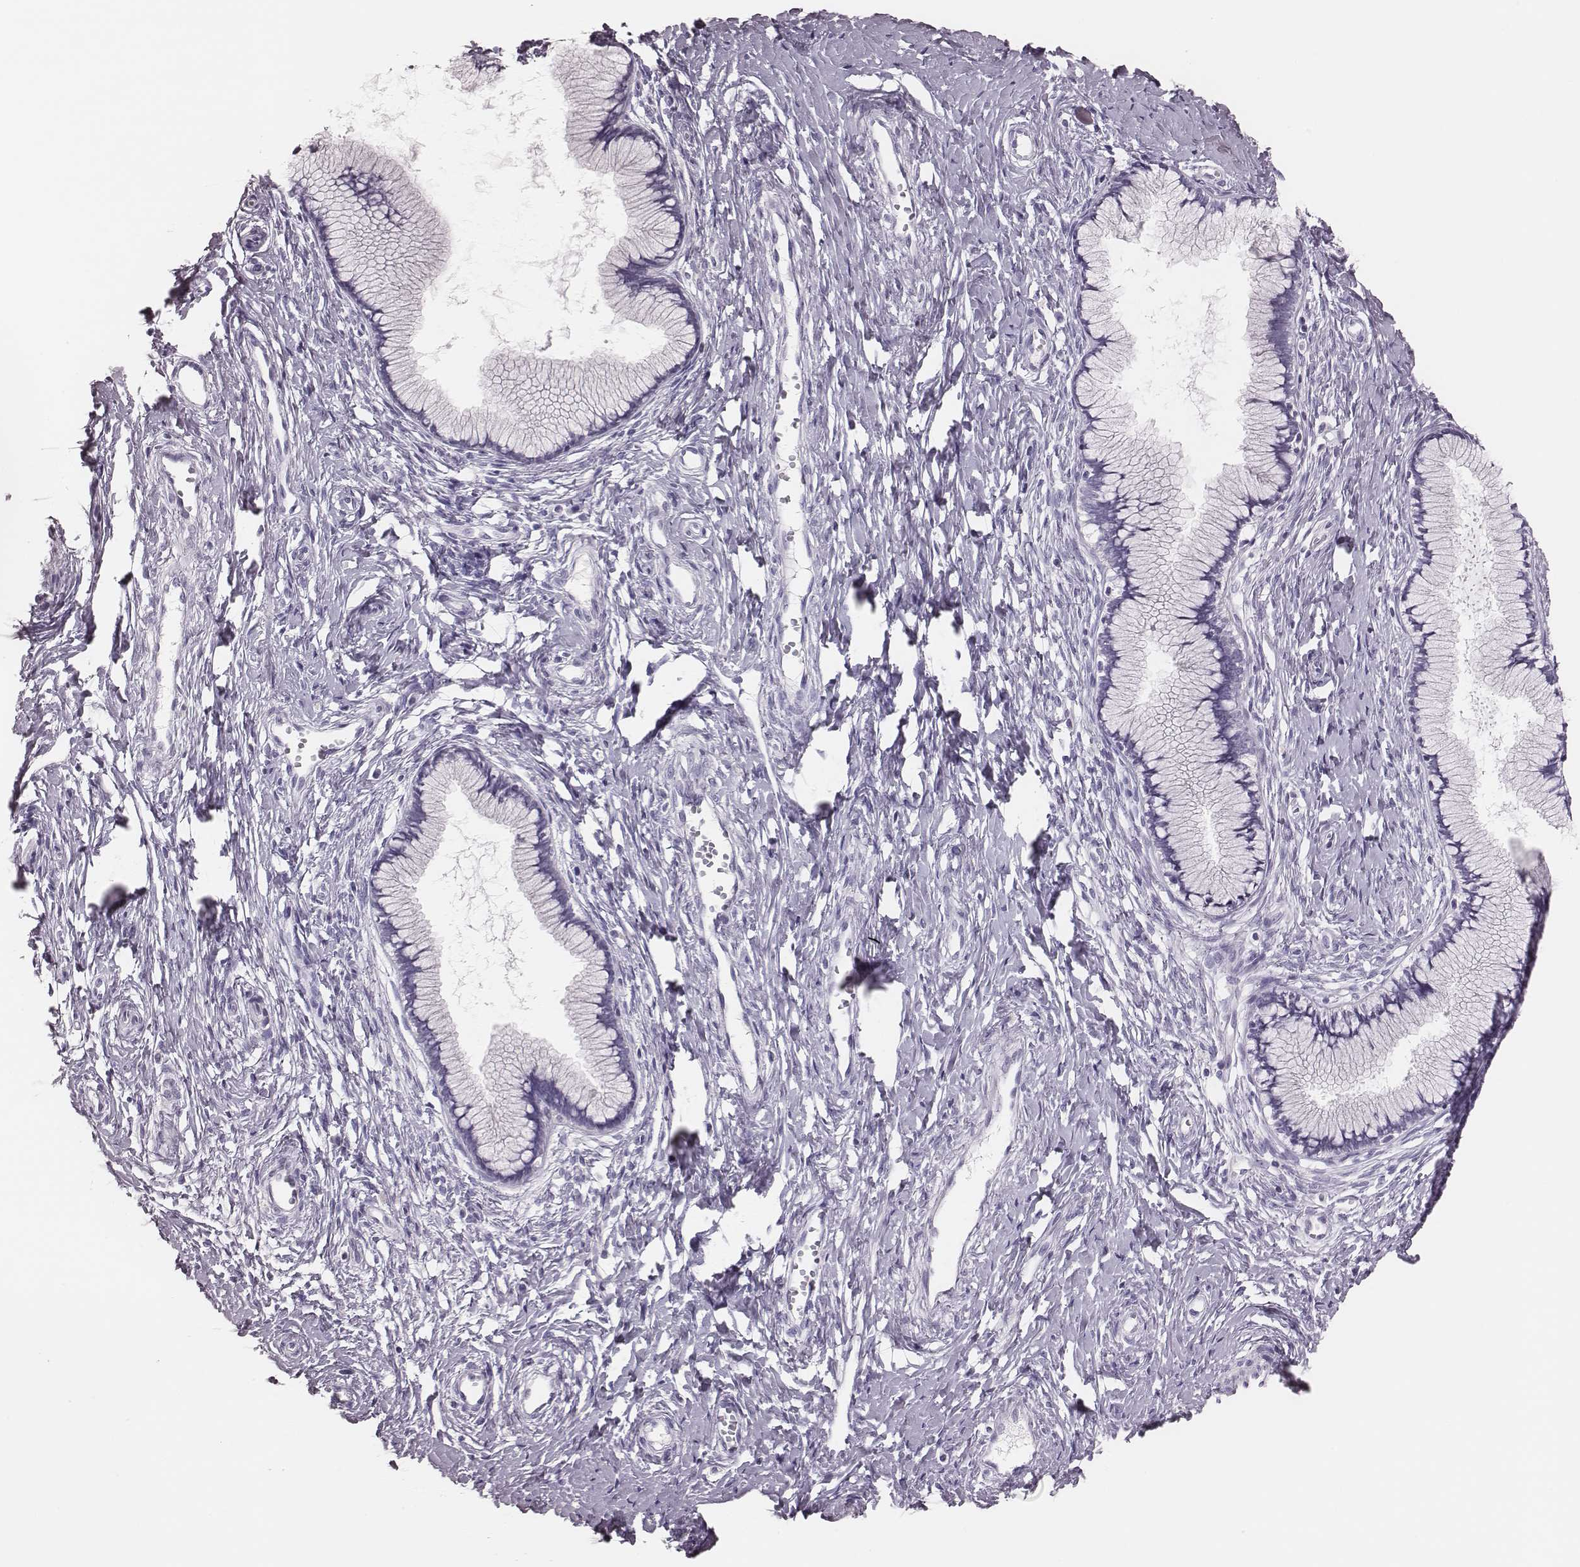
{"staining": {"intensity": "negative", "quantity": "none", "location": "none"}, "tissue": "cervix", "cell_type": "Glandular cells", "image_type": "normal", "snomed": [{"axis": "morphology", "description": "Normal tissue, NOS"}, {"axis": "topography", "description": "Cervix"}], "caption": "Micrograph shows no protein staining in glandular cells of normal cervix.", "gene": "H1", "patient": {"sex": "female", "age": 40}}